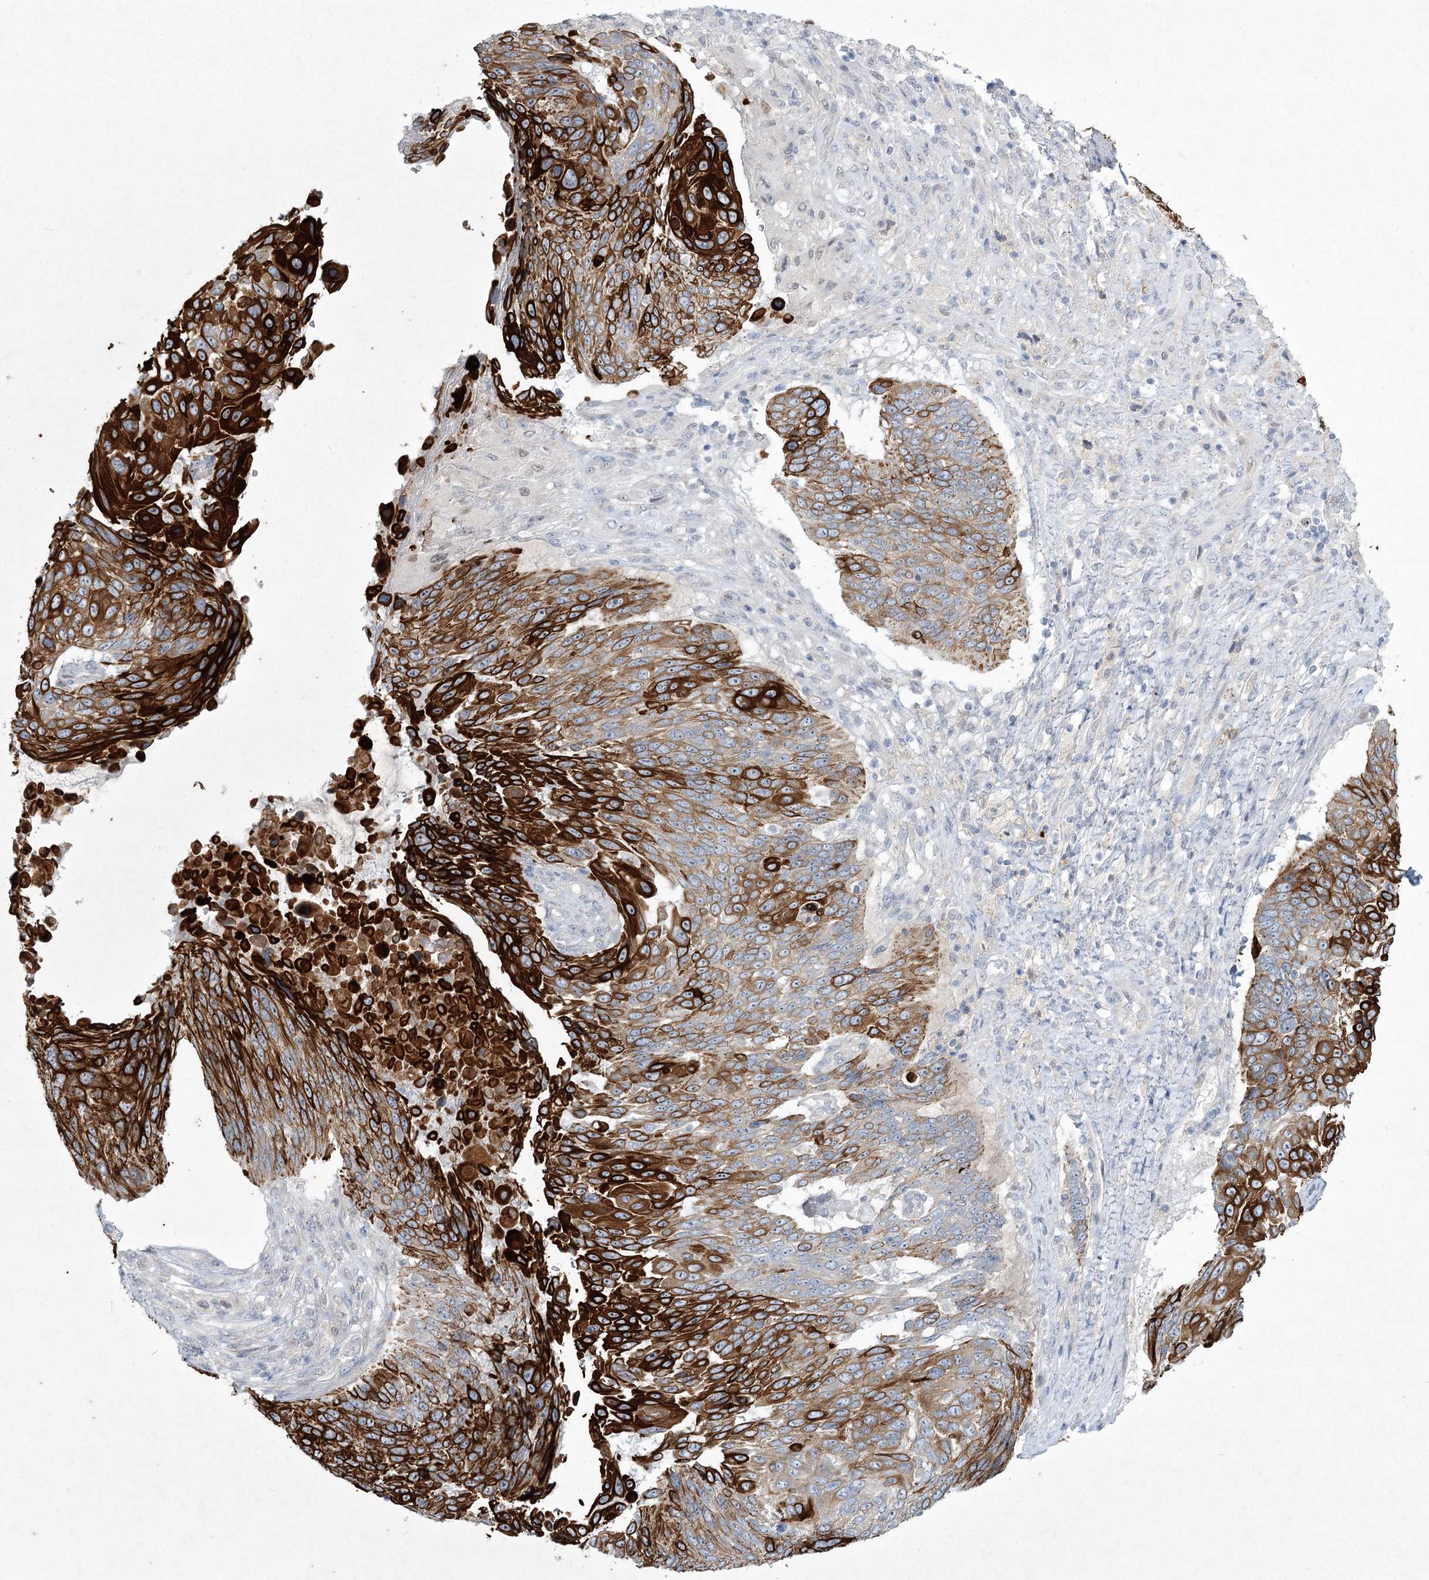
{"staining": {"intensity": "strong", "quantity": ">75%", "location": "cytoplasmic/membranous"}, "tissue": "lung cancer", "cell_type": "Tumor cells", "image_type": "cancer", "snomed": [{"axis": "morphology", "description": "Squamous cell carcinoma, NOS"}, {"axis": "topography", "description": "Lung"}], "caption": "A high-resolution photomicrograph shows IHC staining of lung cancer (squamous cell carcinoma), which exhibits strong cytoplasmic/membranous positivity in approximately >75% of tumor cells.", "gene": "ABITRAM", "patient": {"sex": "male", "age": 66}}